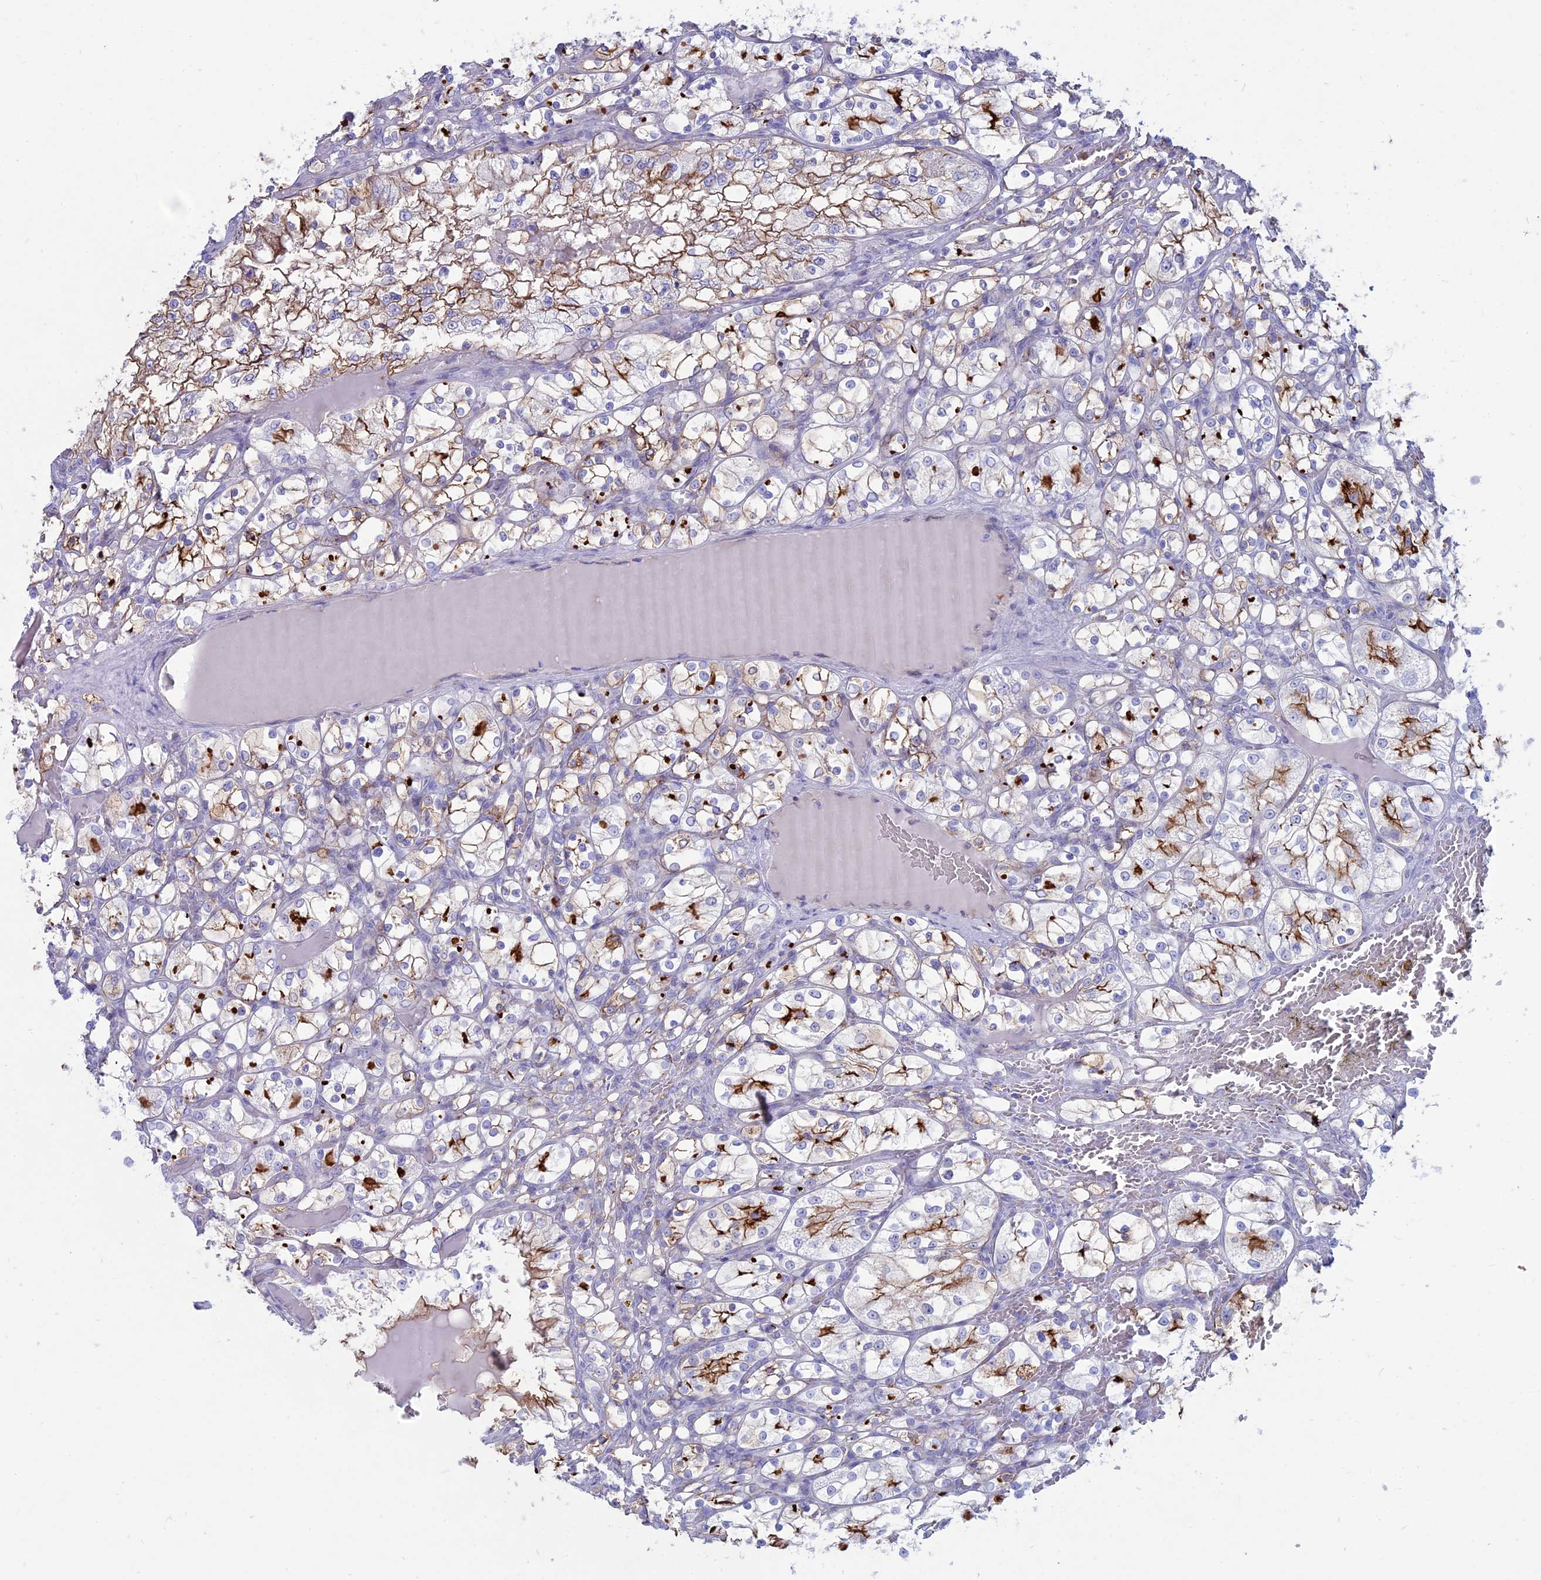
{"staining": {"intensity": "strong", "quantity": "<25%", "location": "cytoplasmic/membranous"}, "tissue": "renal cancer", "cell_type": "Tumor cells", "image_type": "cancer", "snomed": [{"axis": "morphology", "description": "Adenocarcinoma, NOS"}, {"axis": "topography", "description": "Kidney"}], "caption": "Immunohistochemistry (DAB (3,3'-diaminobenzidine)) staining of adenocarcinoma (renal) demonstrates strong cytoplasmic/membranous protein positivity in about <25% of tumor cells.", "gene": "OR2AE1", "patient": {"sex": "female", "age": 69}}